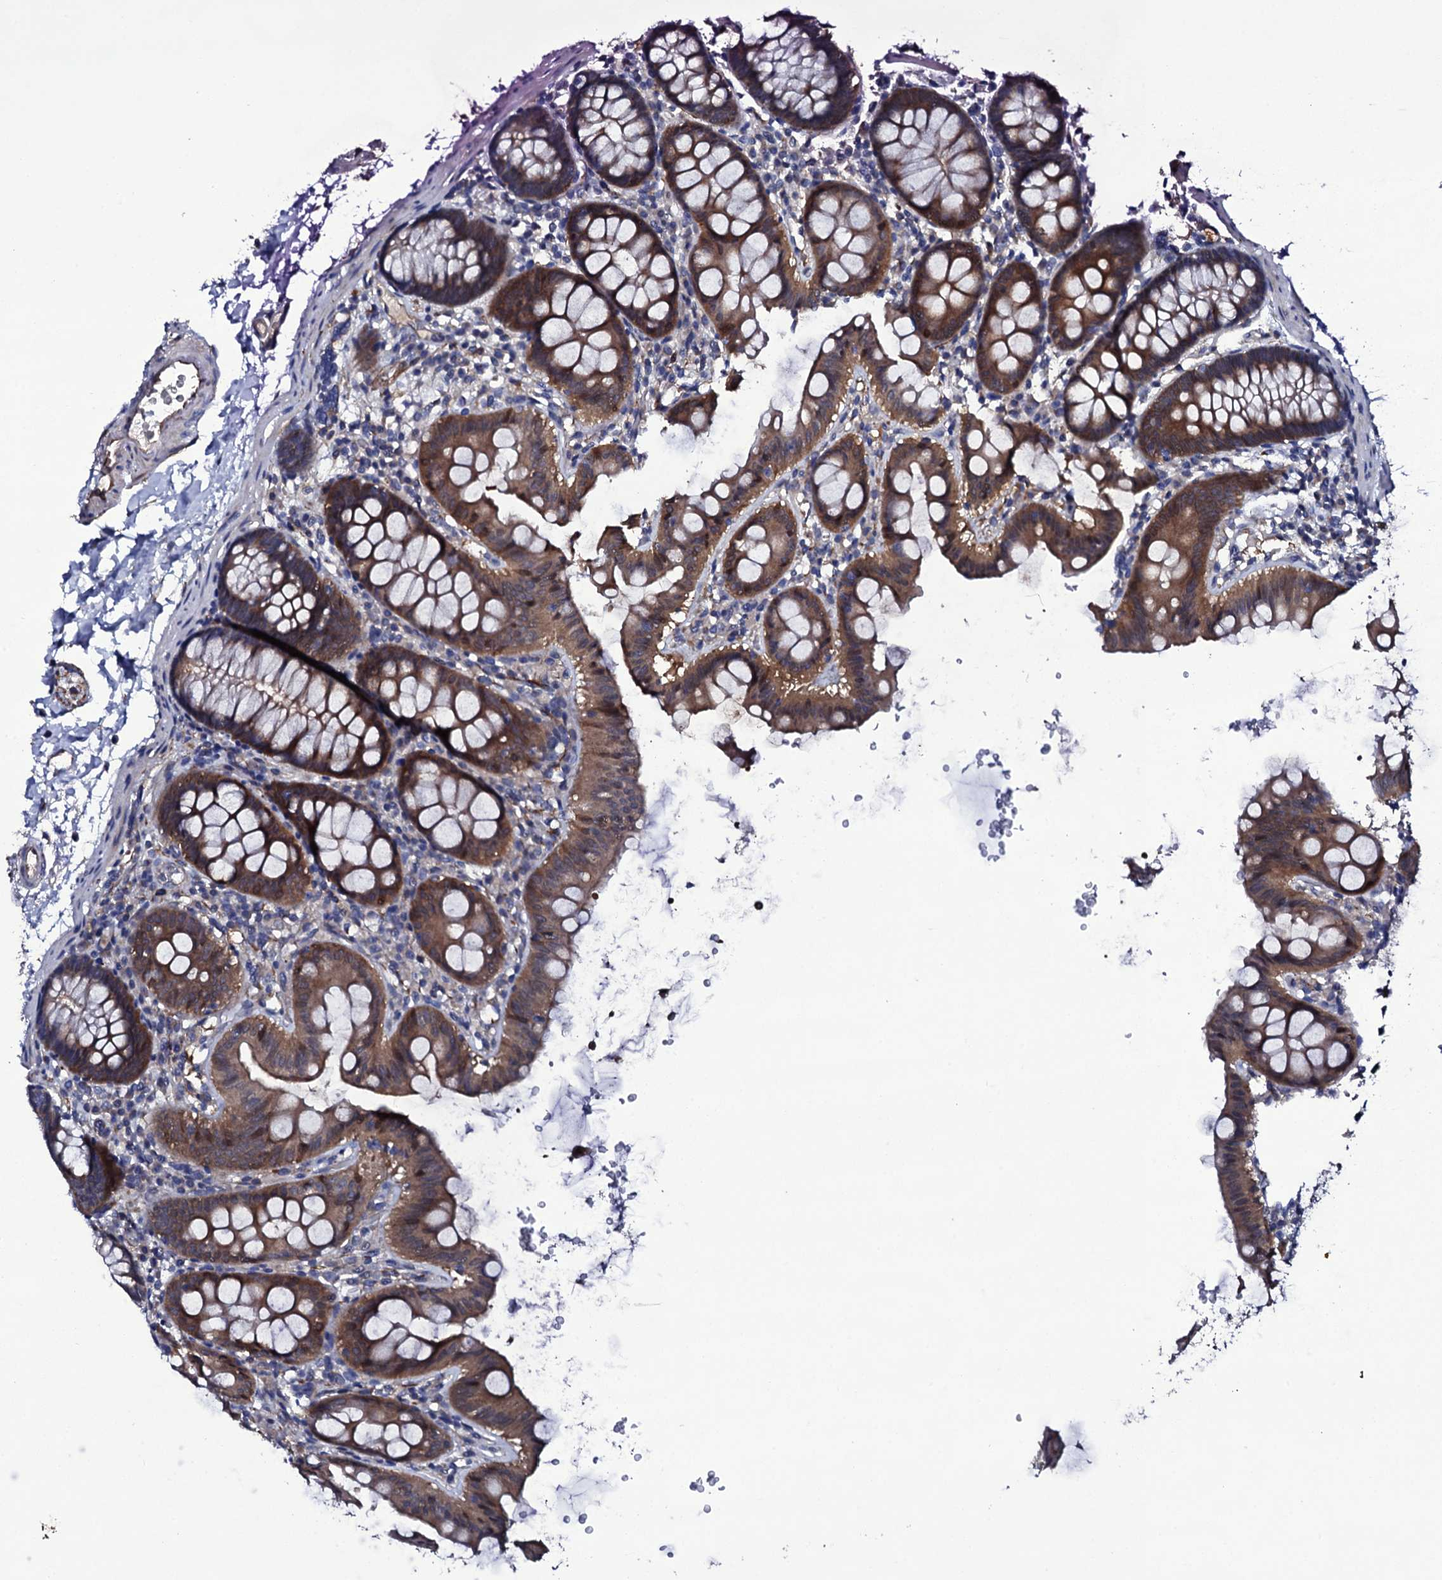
{"staining": {"intensity": "moderate", "quantity": ">75%", "location": "cytoplasmic/membranous"}, "tissue": "colon", "cell_type": "Endothelial cells", "image_type": "normal", "snomed": [{"axis": "morphology", "description": "Normal tissue, NOS"}, {"axis": "topography", "description": "Colon"}], "caption": "High-magnification brightfield microscopy of benign colon stained with DAB (brown) and counterstained with hematoxylin (blue). endothelial cells exhibit moderate cytoplasmic/membranous expression is seen in approximately>75% of cells.", "gene": "BCL2L14", "patient": {"sex": "male", "age": 75}}